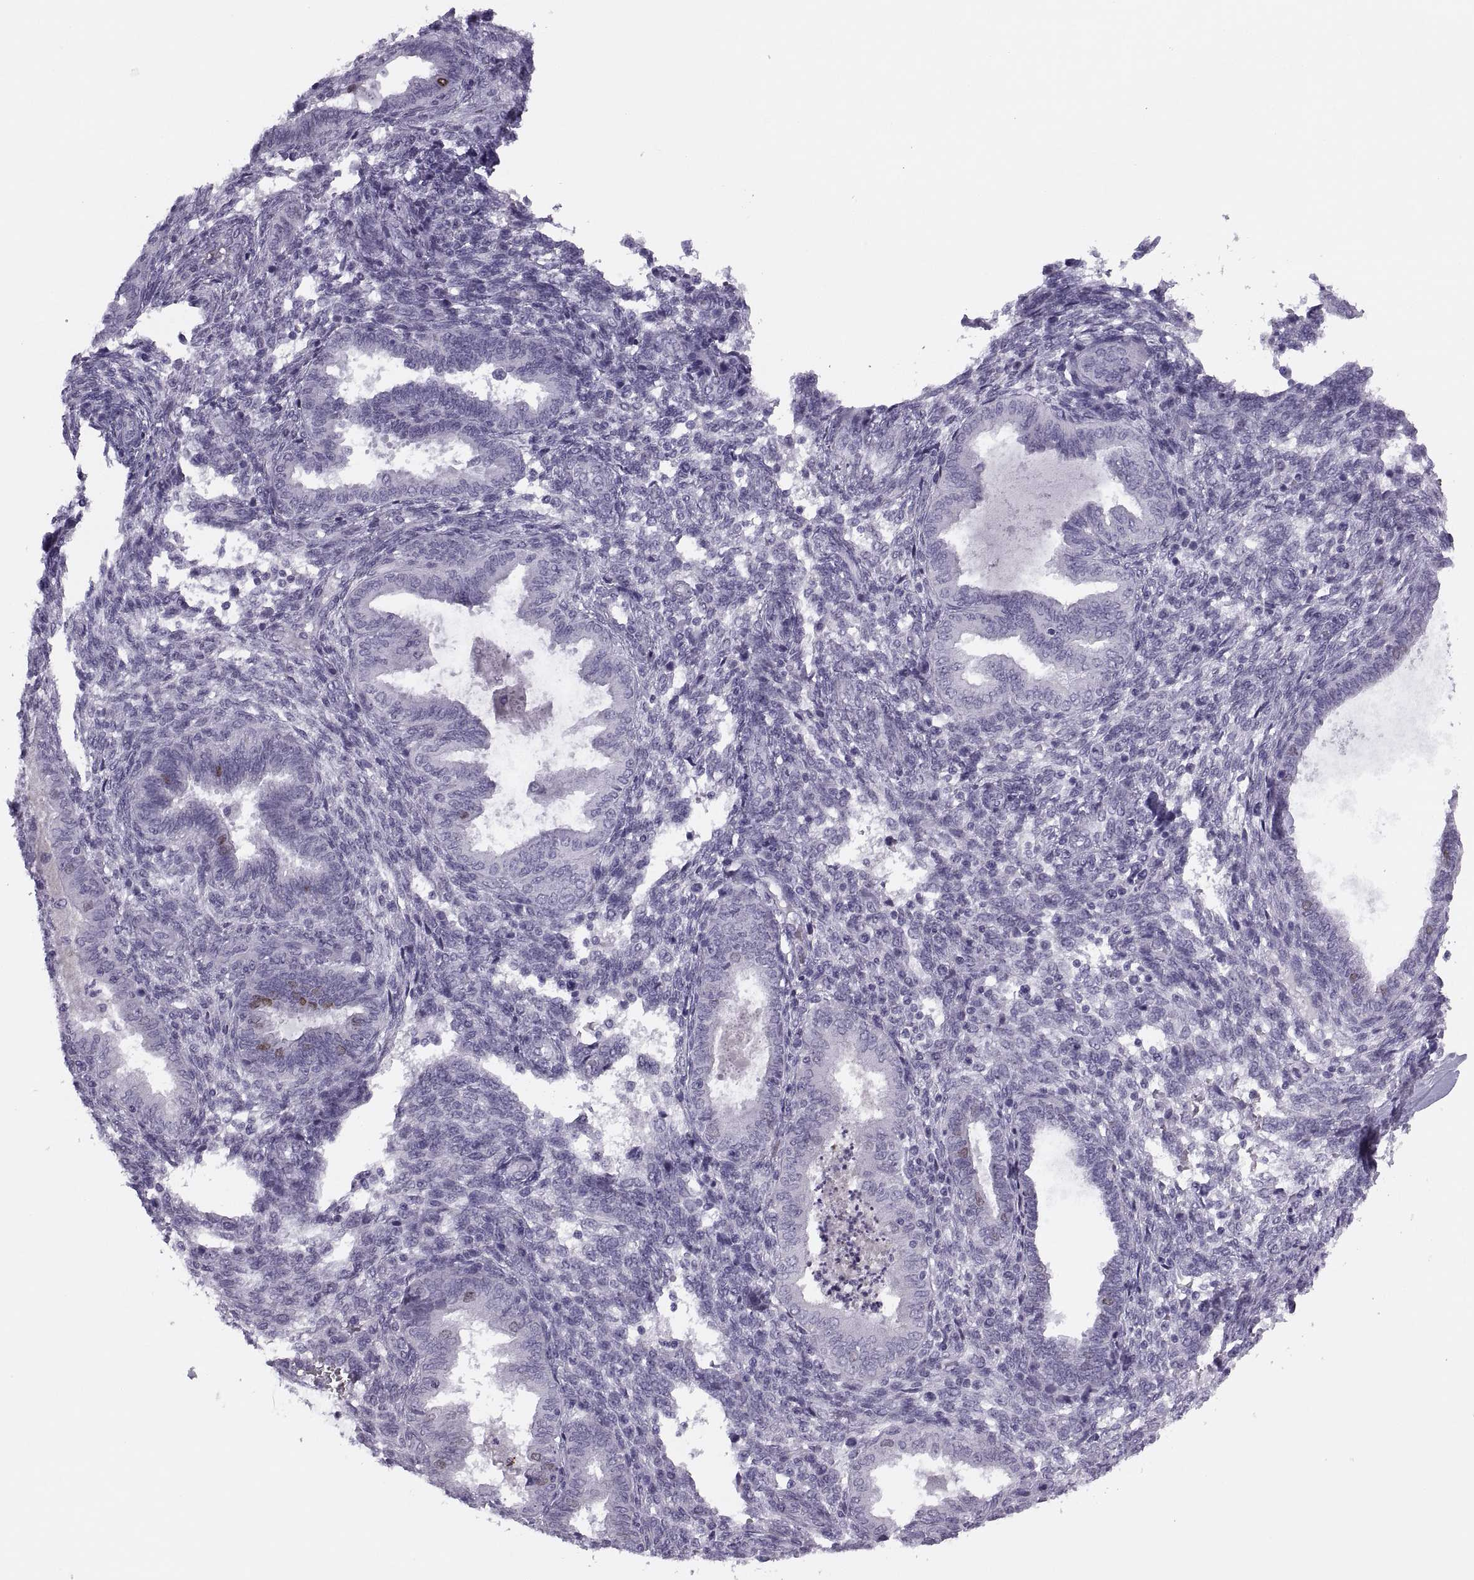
{"staining": {"intensity": "negative", "quantity": "none", "location": "none"}, "tissue": "endometrium", "cell_type": "Cells in endometrial stroma", "image_type": "normal", "snomed": [{"axis": "morphology", "description": "Normal tissue, NOS"}, {"axis": "topography", "description": "Endometrium"}], "caption": "Endometrium stained for a protein using IHC demonstrates no positivity cells in endometrial stroma.", "gene": "FAM24A", "patient": {"sex": "female", "age": 42}}